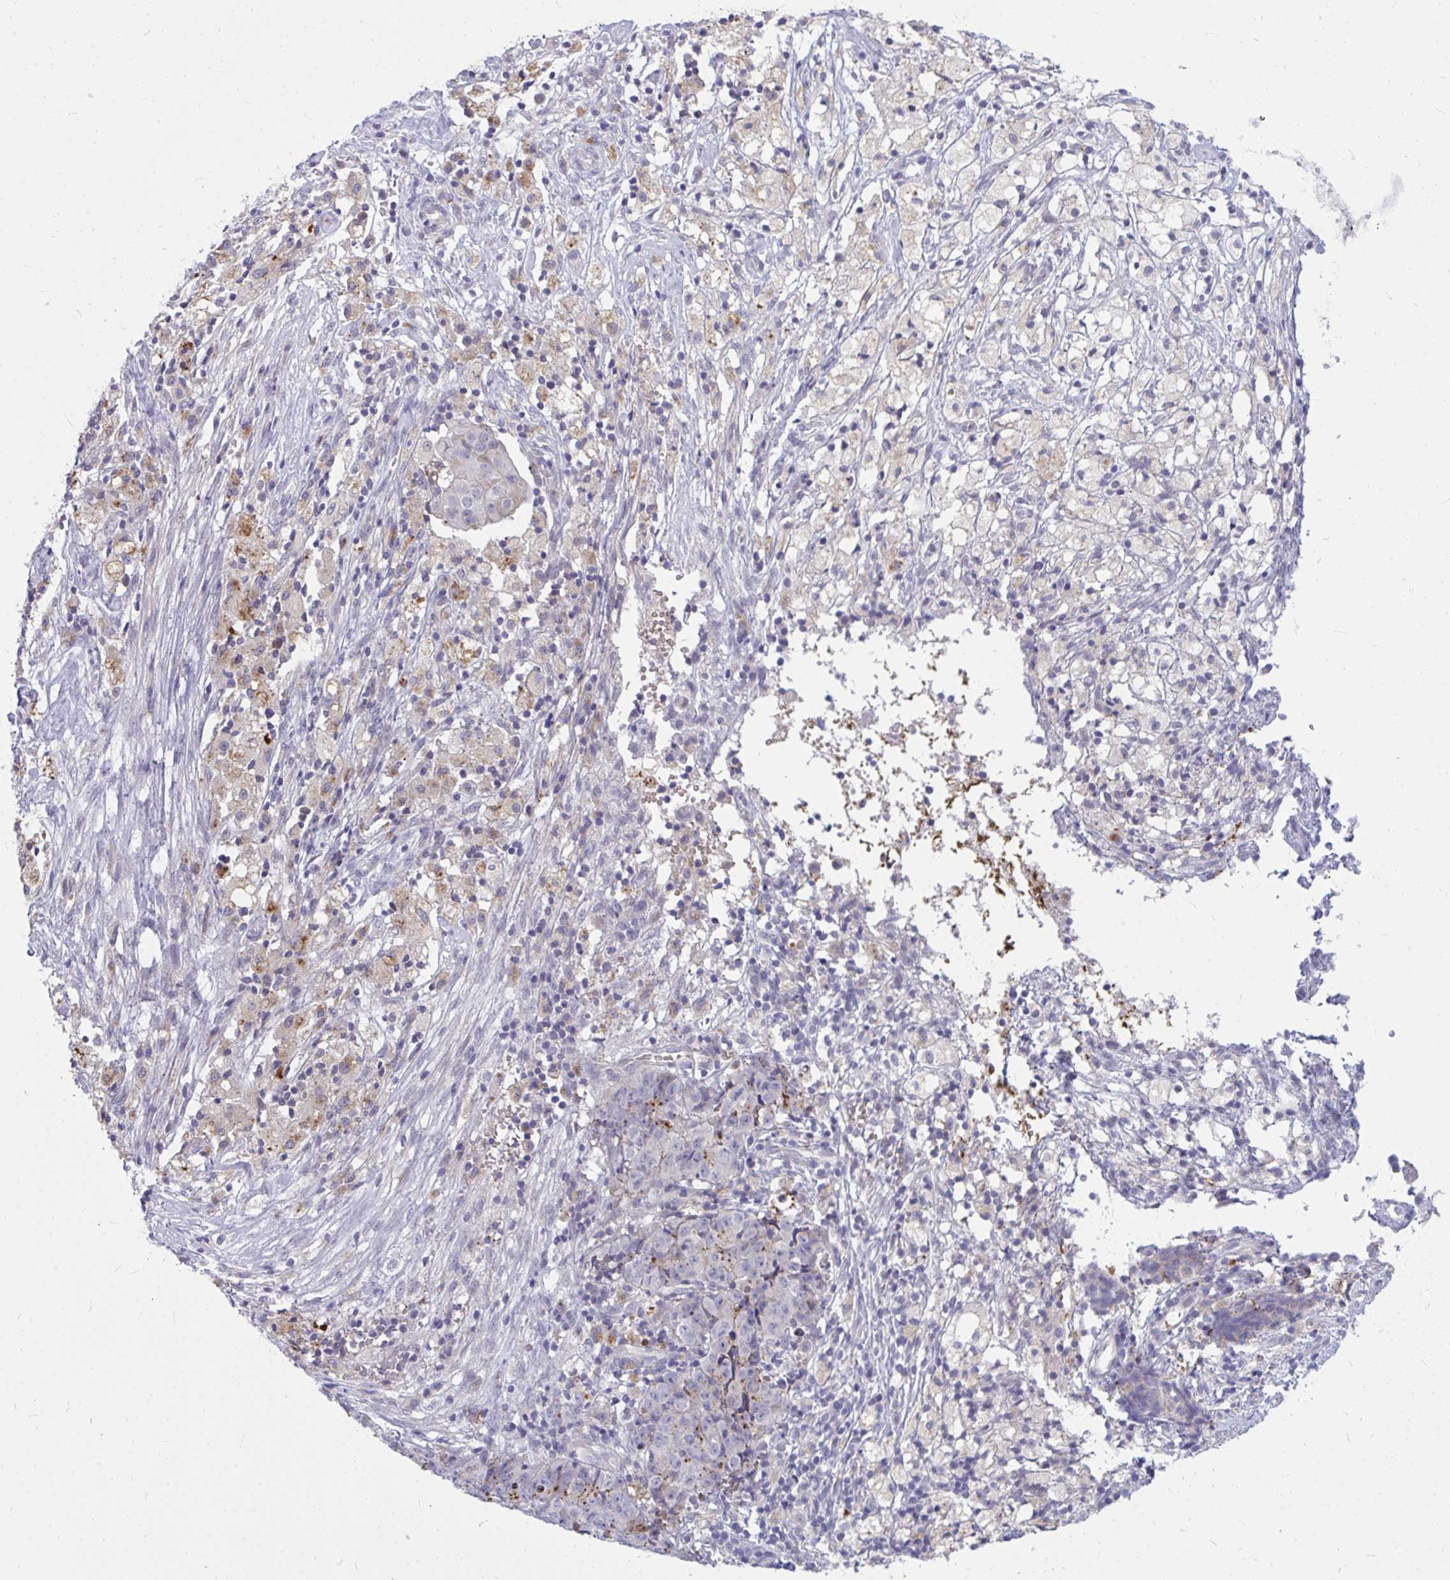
{"staining": {"intensity": "moderate", "quantity": "<25%", "location": "cytoplasmic/membranous"}, "tissue": "ovarian cancer", "cell_type": "Tumor cells", "image_type": "cancer", "snomed": [{"axis": "morphology", "description": "Carcinoma, endometroid"}, {"axis": "topography", "description": "Ovary"}], "caption": "Immunohistochemical staining of ovarian cancer displays moderate cytoplasmic/membranous protein staining in approximately <25% of tumor cells.", "gene": "ZSCAN25", "patient": {"sex": "female", "age": 42}}